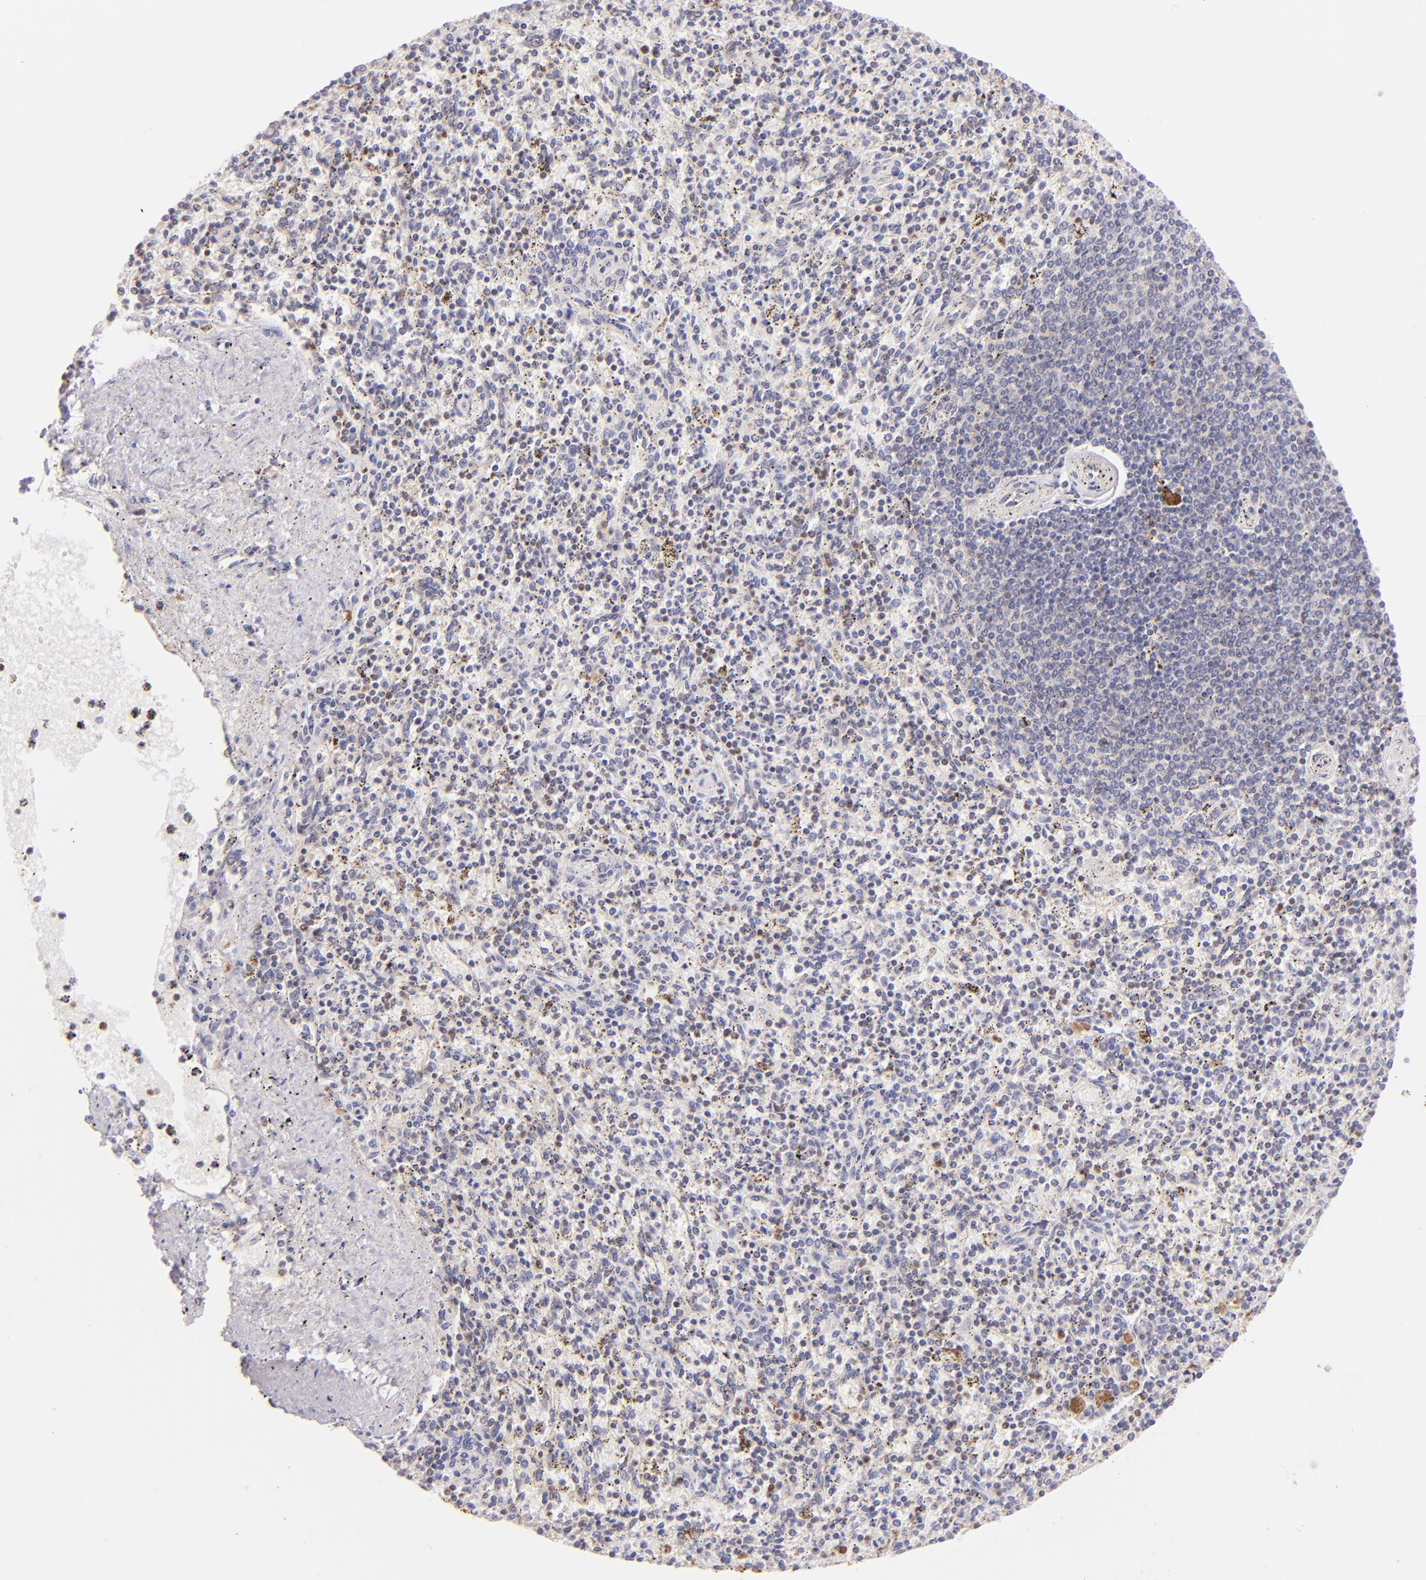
{"staining": {"intensity": "moderate", "quantity": "25%-75%", "location": "cytoplasmic/membranous"}, "tissue": "spleen", "cell_type": "Cells in red pulp", "image_type": "normal", "snomed": [{"axis": "morphology", "description": "Normal tissue, NOS"}, {"axis": "topography", "description": "Spleen"}], "caption": "Immunohistochemistry histopathology image of unremarkable human spleen stained for a protein (brown), which reveals medium levels of moderate cytoplasmic/membranous positivity in approximately 25%-75% of cells in red pulp.", "gene": "ZAP70", "patient": {"sex": "male", "age": 72}}